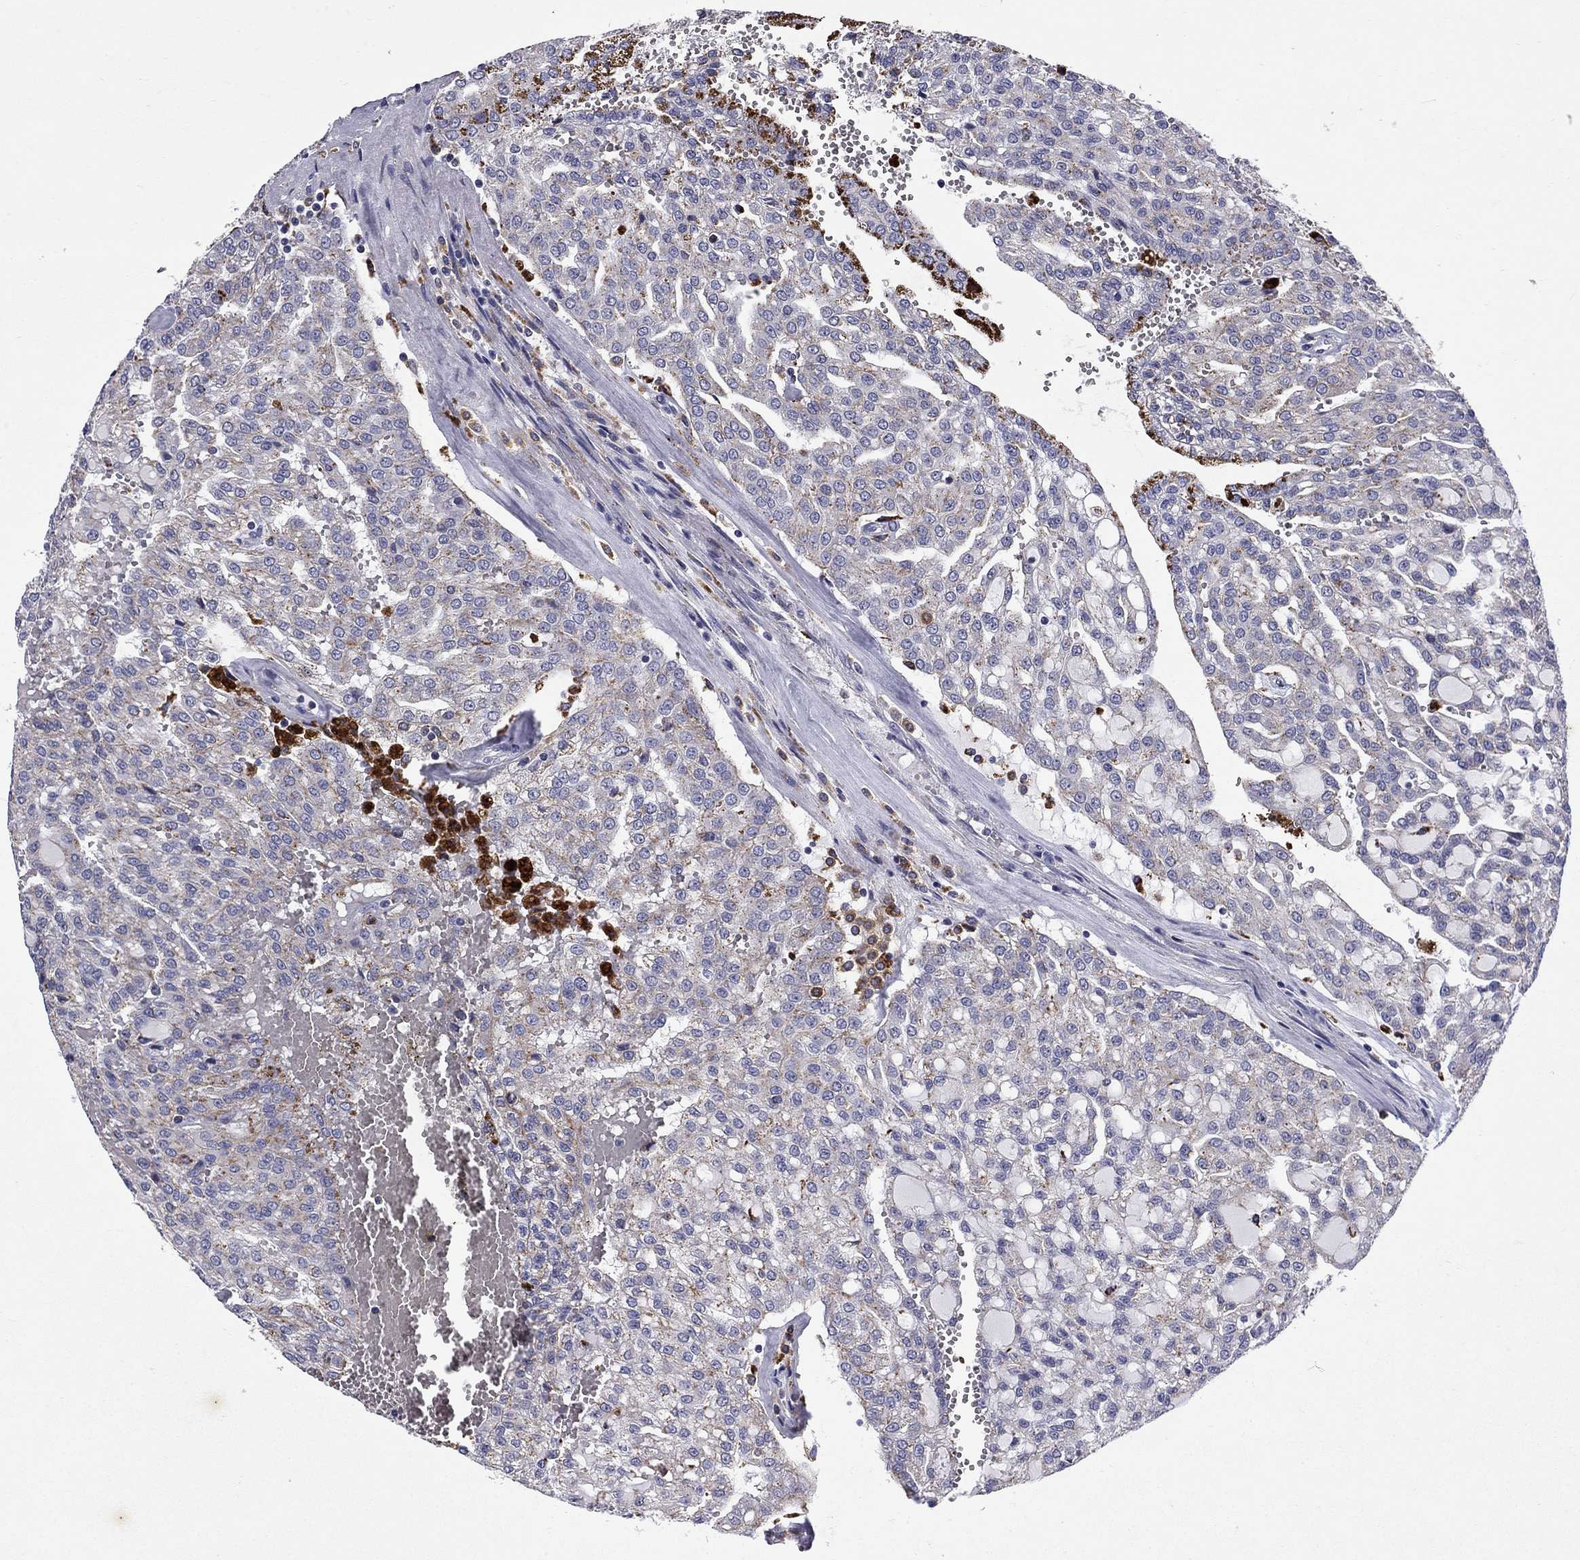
{"staining": {"intensity": "negative", "quantity": "none", "location": "none"}, "tissue": "renal cancer", "cell_type": "Tumor cells", "image_type": "cancer", "snomed": [{"axis": "morphology", "description": "Adenocarcinoma, NOS"}, {"axis": "topography", "description": "Kidney"}], "caption": "Histopathology image shows no significant protein staining in tumor cells of adenocarcinoma (renal).", "gene": "MADCAM1", "patient": {"sex": "male", "age": 63}}